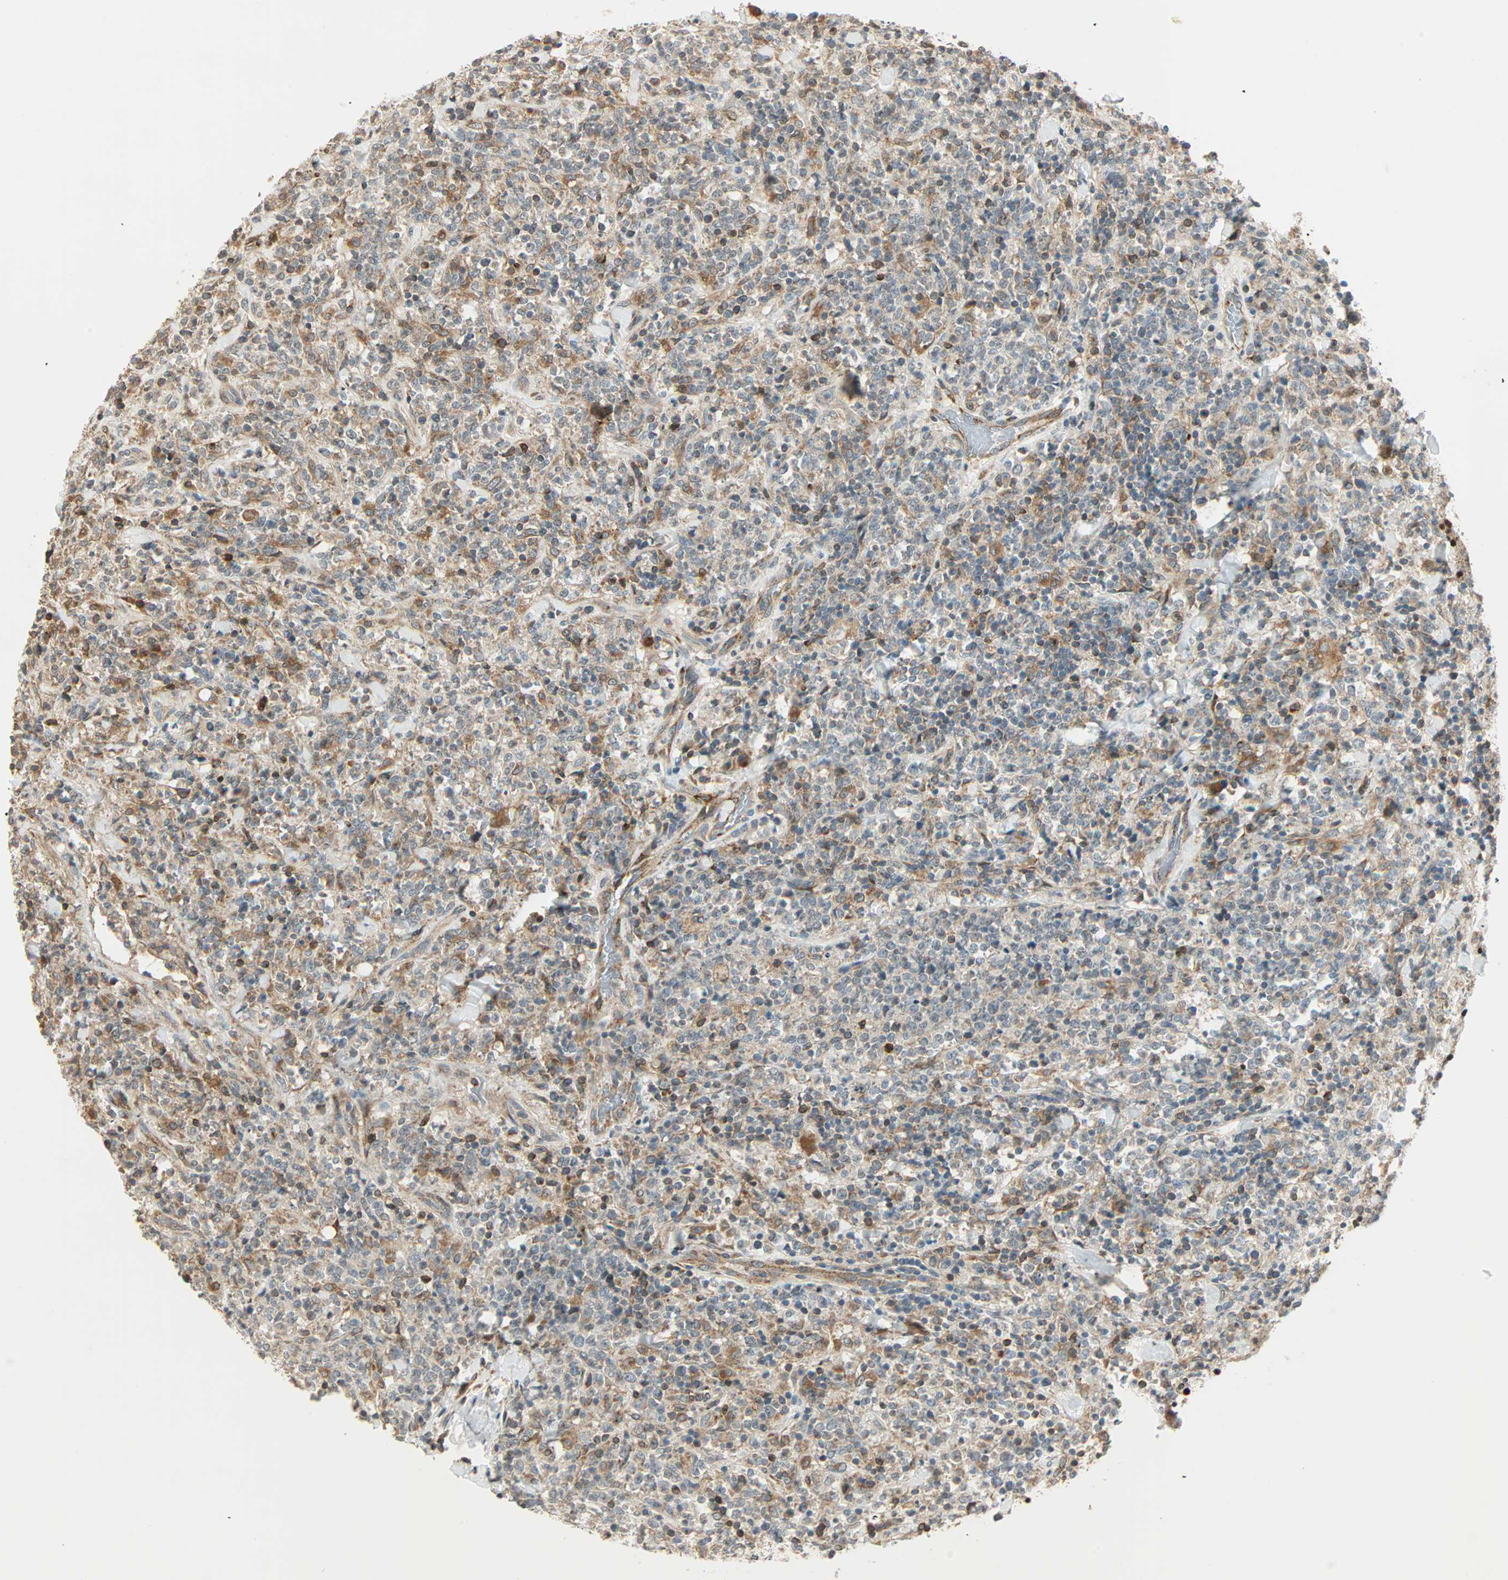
{"staining": {"intensity": "moderate", "quantity": "25%-75%", "location": "cytoplasmic/membranous"}, "tissue": "lymphoma", "cell_type": "Tumor cells", "image_type": "cancer", "snomed": [{"axis": "morphology", "description": "Malignant lymphoma, non-Hodgkin's type, High grade"}, {"axis": "topography", "description": "Soft tissue"}], "caption": "This is an image of immunohistochemistry staining of lymphoma, which shows moderate positivity in the cytoplasmic/membranous of tumor cells.", "gene": "PNPLA6", "patient": {"sex": "male", "age": 18}}